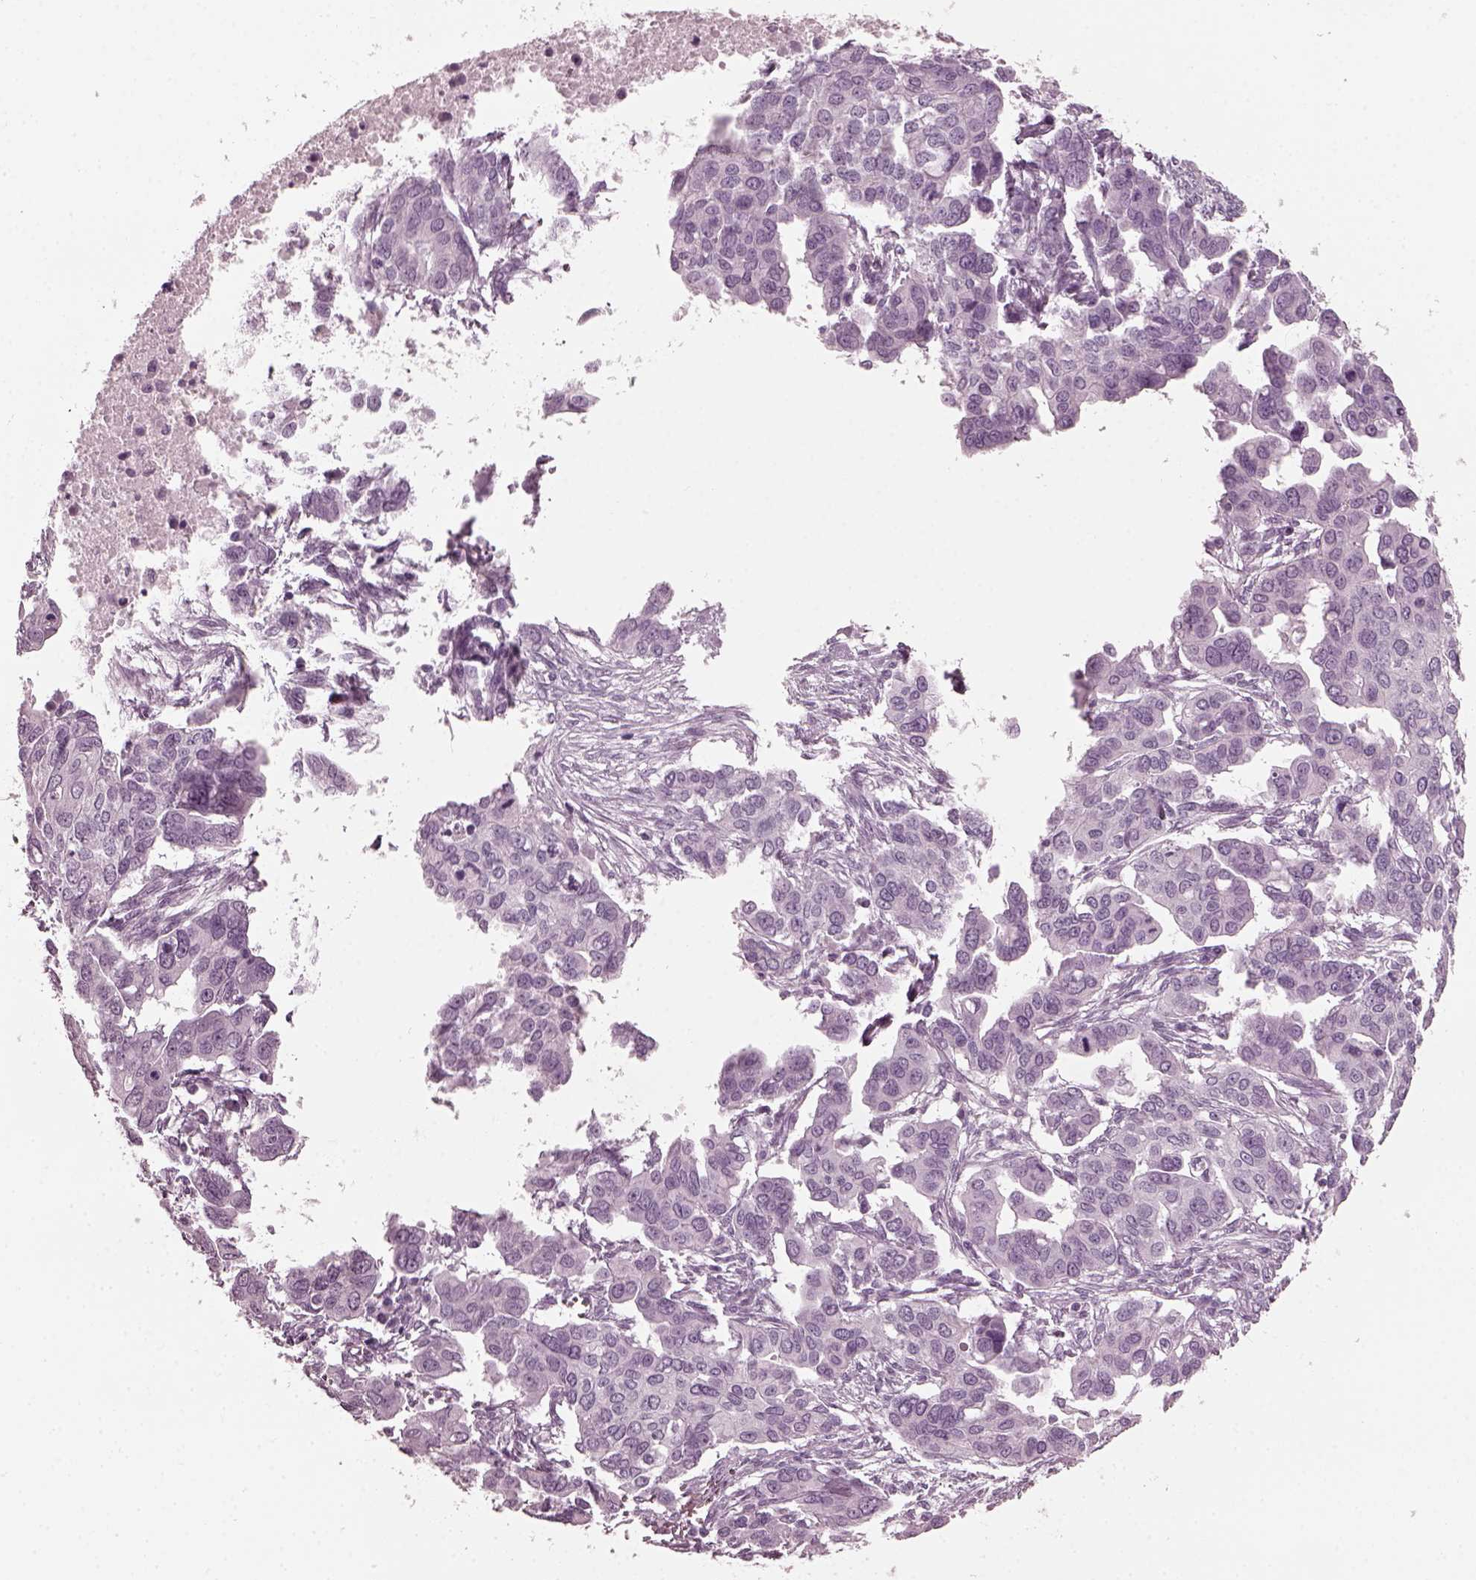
{"staining": {"intensity": "negative", "quantity": "none", "location": "none"}, "tissue": "ovarian cancer", "cell_type": "Tumor cells", "image_type": "cancer", "snomed": [{"axis": "morphology", "description": "Carcinoma, endometroid"}, {"axis": "topography", "description": "Ovary"}], "caption": "Tumor cells show no significant expression in endometroid carcinoma (ovarian).", "gene": "GRM6", "patient": {"sex": "female", "age": 78}}